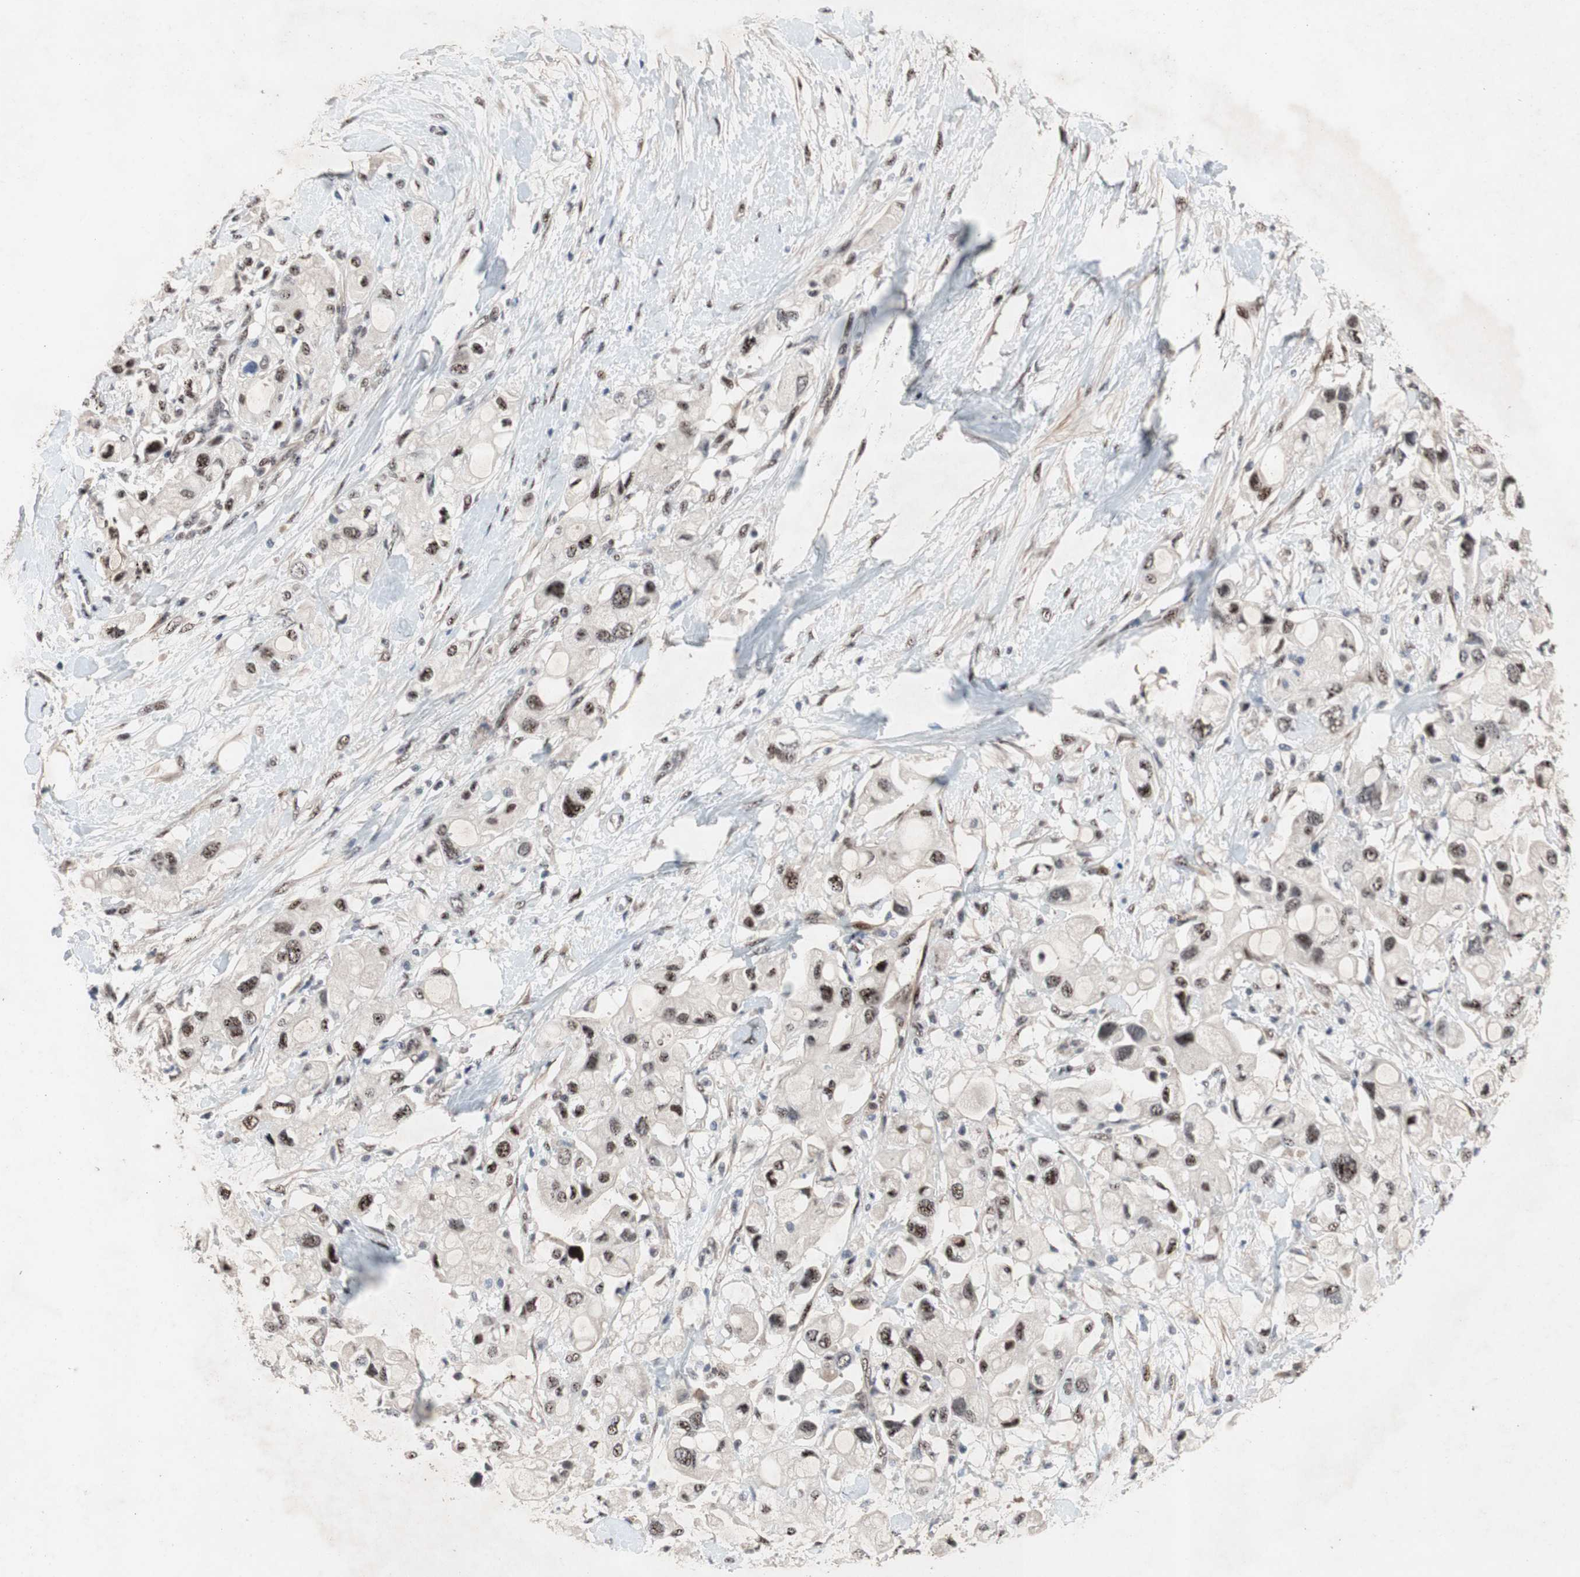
{"staining": {"intensity": "weak", "quantity": ">75%", "location": "nuclear"}, "tissue": "pancreatic cancer", "cell_type": "Tumor cells", "image_type": "cancer", "snomed": [{"axis": "morphology", "description": "Adenocarcinoma, NOS"}, {"axis": "topography", "description": "Pancreas"}], "caption": "Pancreatic cancer was stained to show a protein in brown. There is low levels of weak nuclear positivity in about >75% of tumor cells.", "gene": "SOX7", "patient": {"sex": "female", "age": 56}}